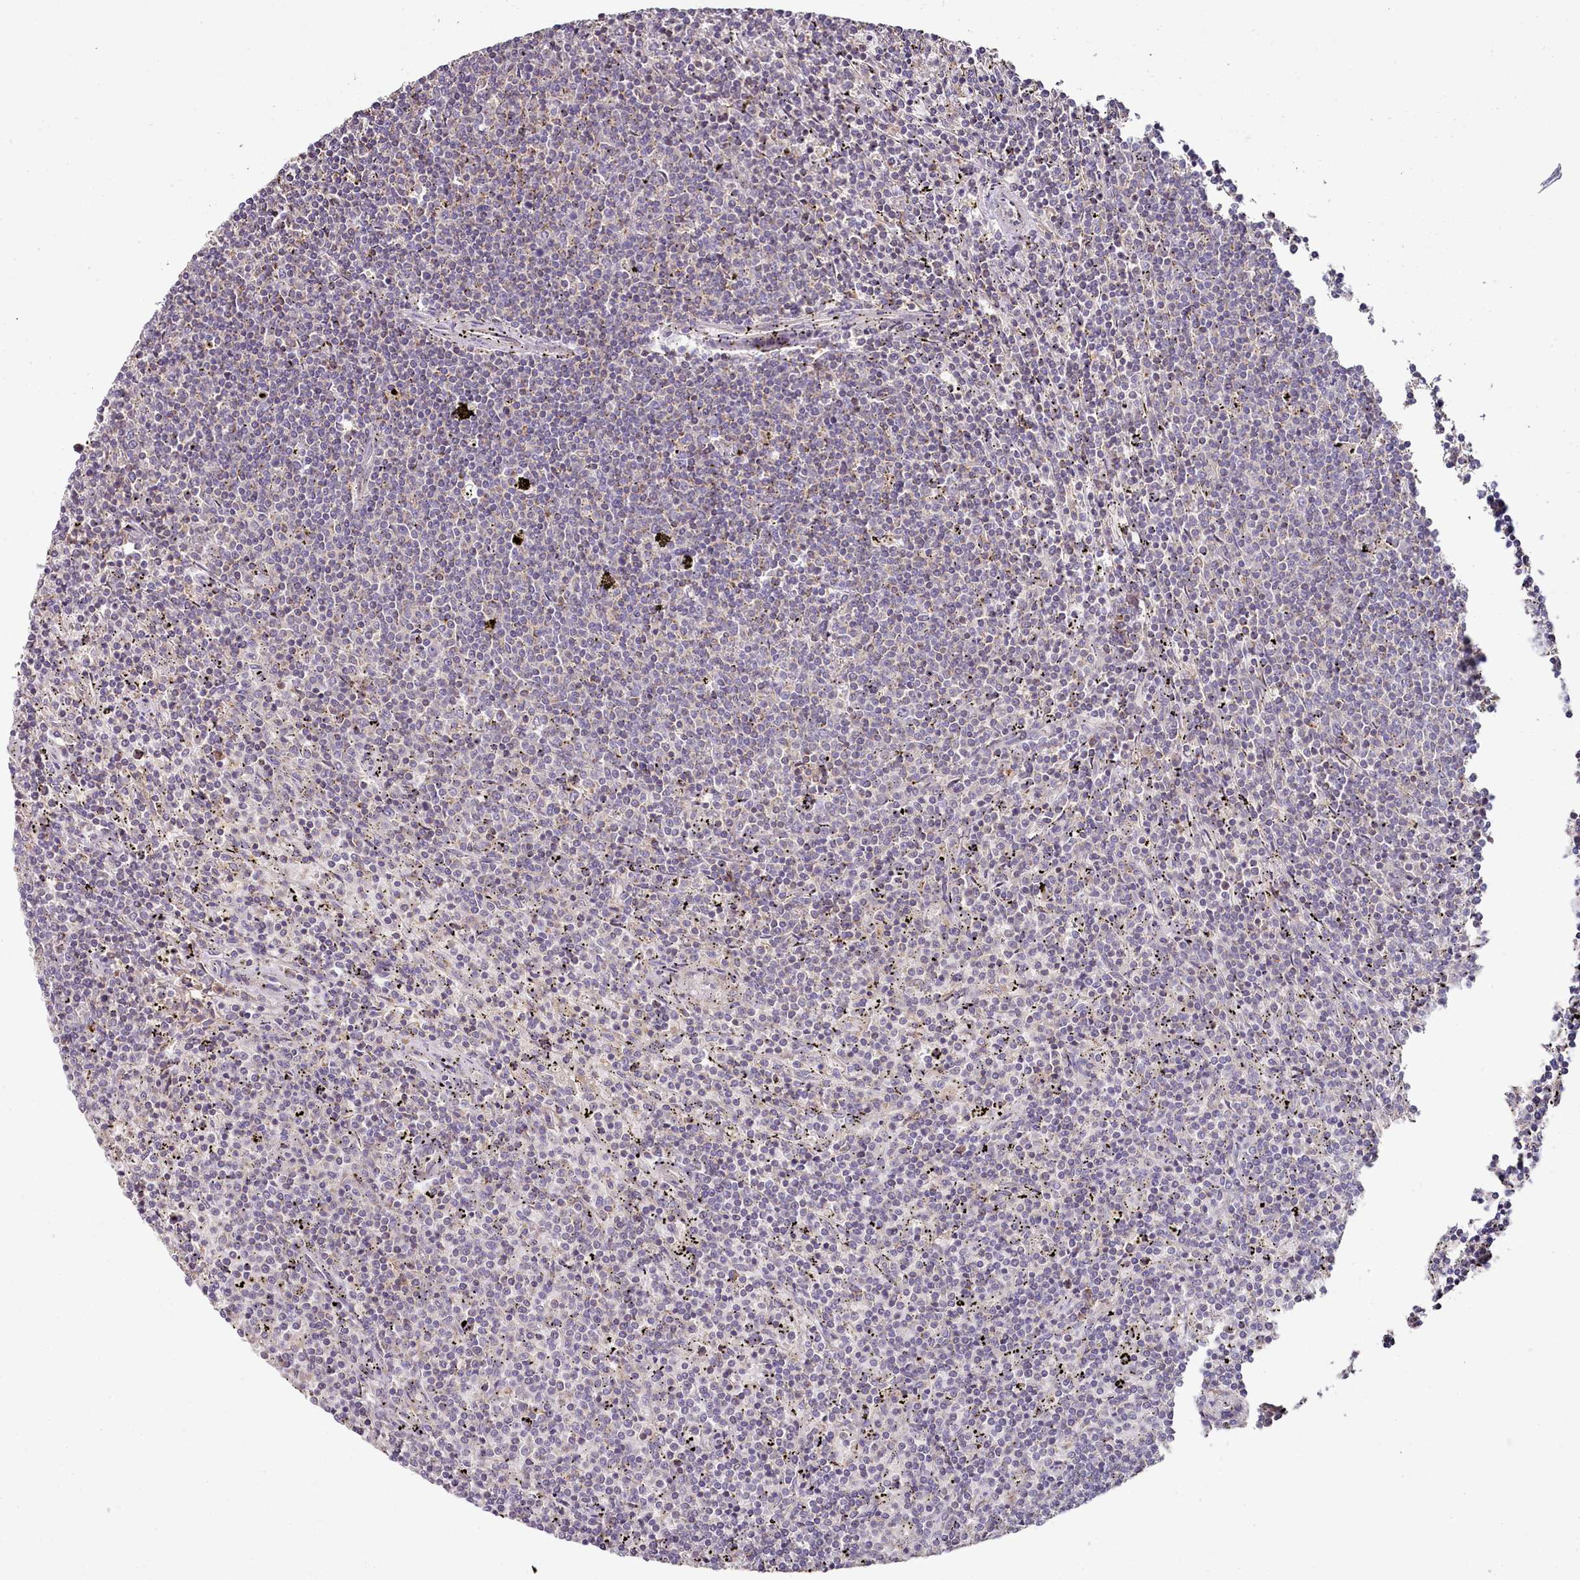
{"staining": {"intensity": "negative", "quantity": "none", "location": "none"}, "tissue": "lymphoma", "cell_type": "Tumor cells", "image_type": "cancer", "snomed": [{"axis": "morphology", "description": "Malignant lymphoma, non-Hodgkin's type, Low grade"}, {"axis": "topography", "description": "Spleen"}], "caption": "A histopathology image of human lymphoma is negative for staining in tumor cells.", "gene": "ACSS1", "patient": {"sex": "female", "age": 50}}